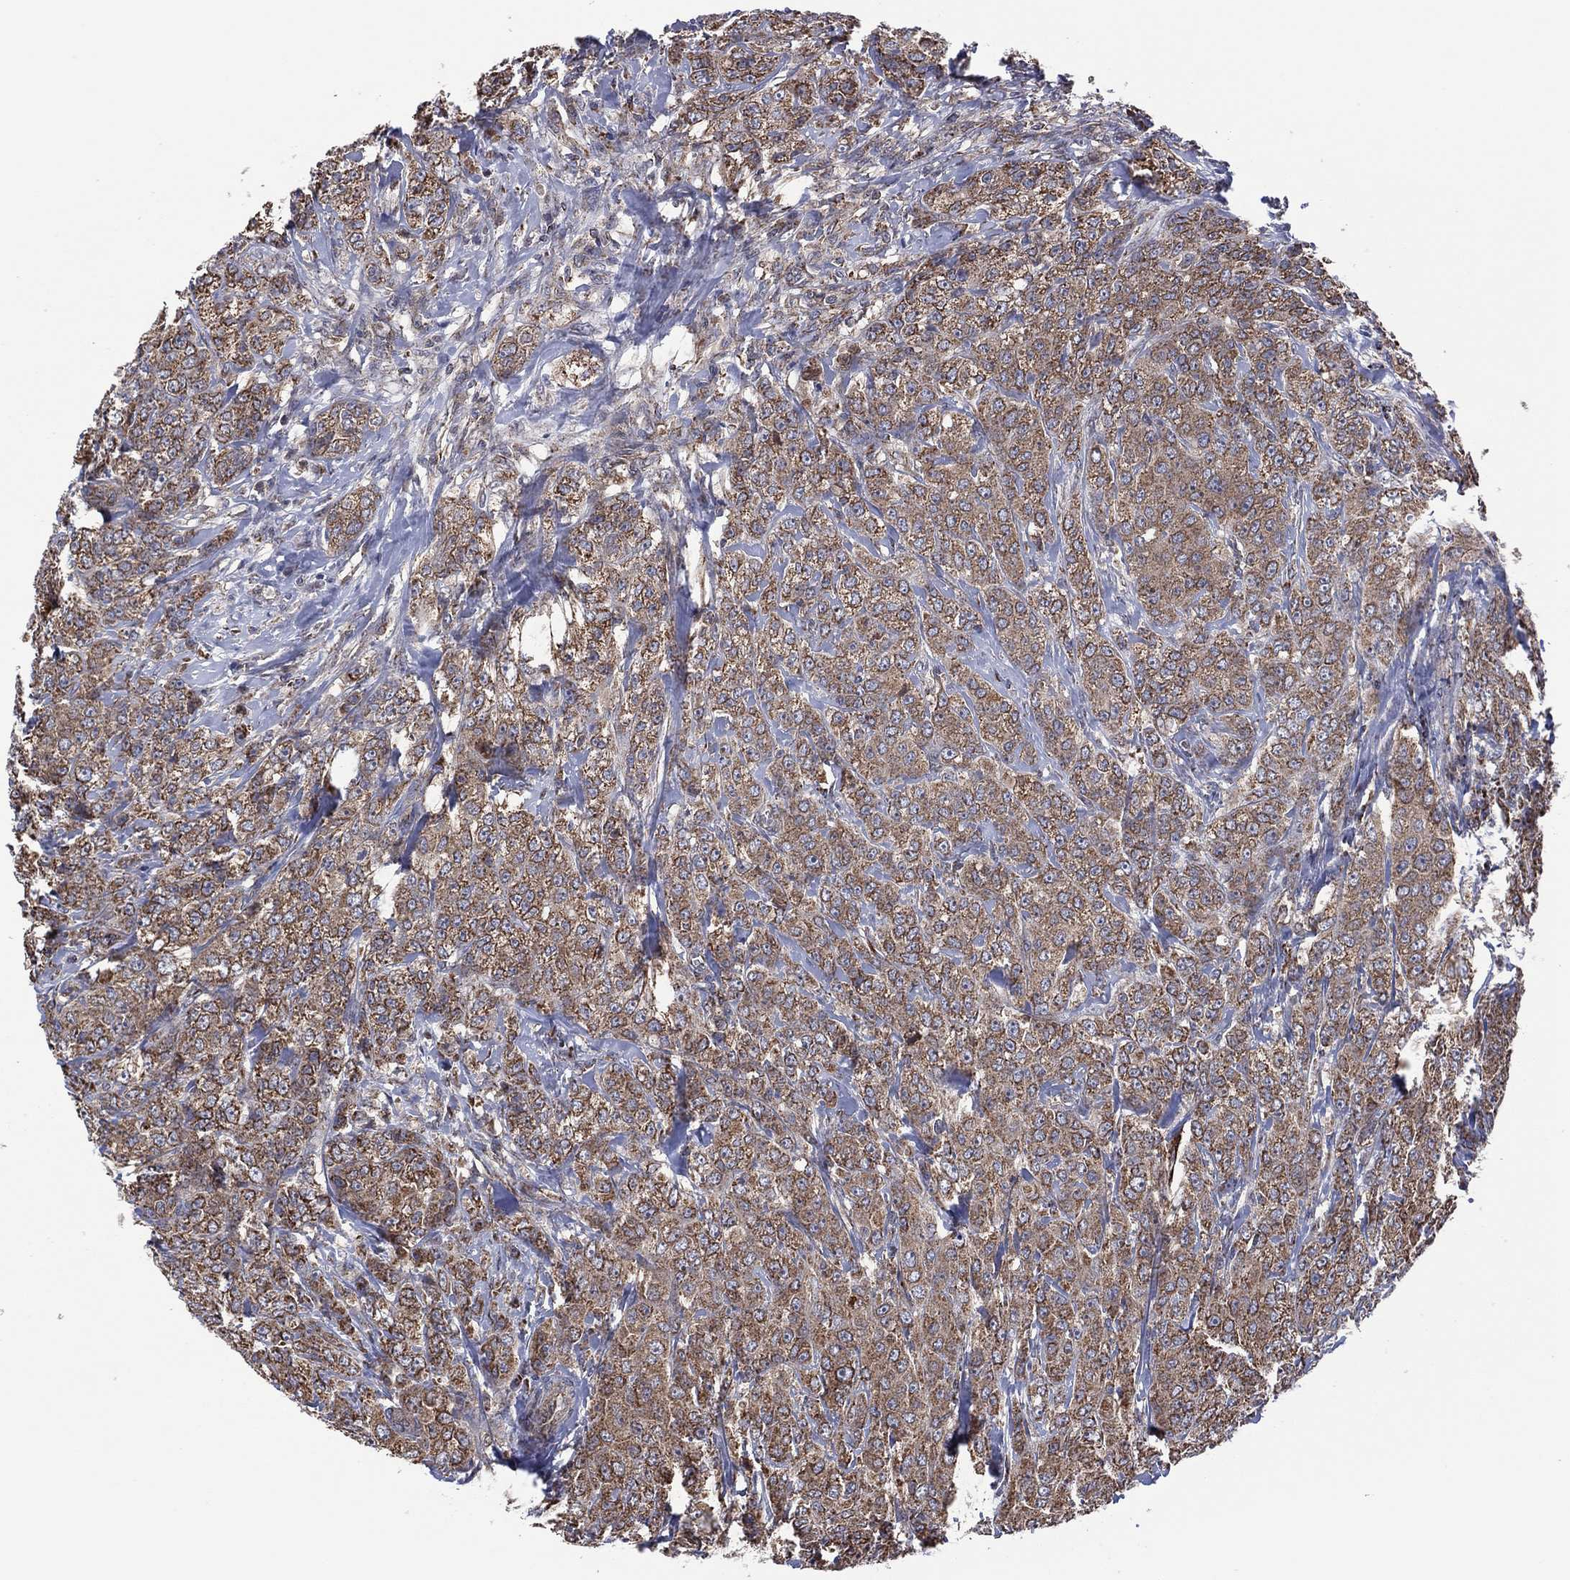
{"staining": {"intensity": "moderate", "quantity": ">75%", "location": "cytoplasmic/membranous"}, "tissue": "breast cancer", "cell_type": "Tumor cells", "image_type": "cancer", "snomed": [{"axis": "morphology", "description": "Duct carcinoma"}, {"axis": "topography", "description": "Breast"}], "caption": "A photomicrograph of breast invasive ductal carcinoma stained for a protein shows moderate cytoplasmic/membranous brown staining in tumor cells.", "gene": "PIDD1", "patient": {"sex": "female", "age": 43}}